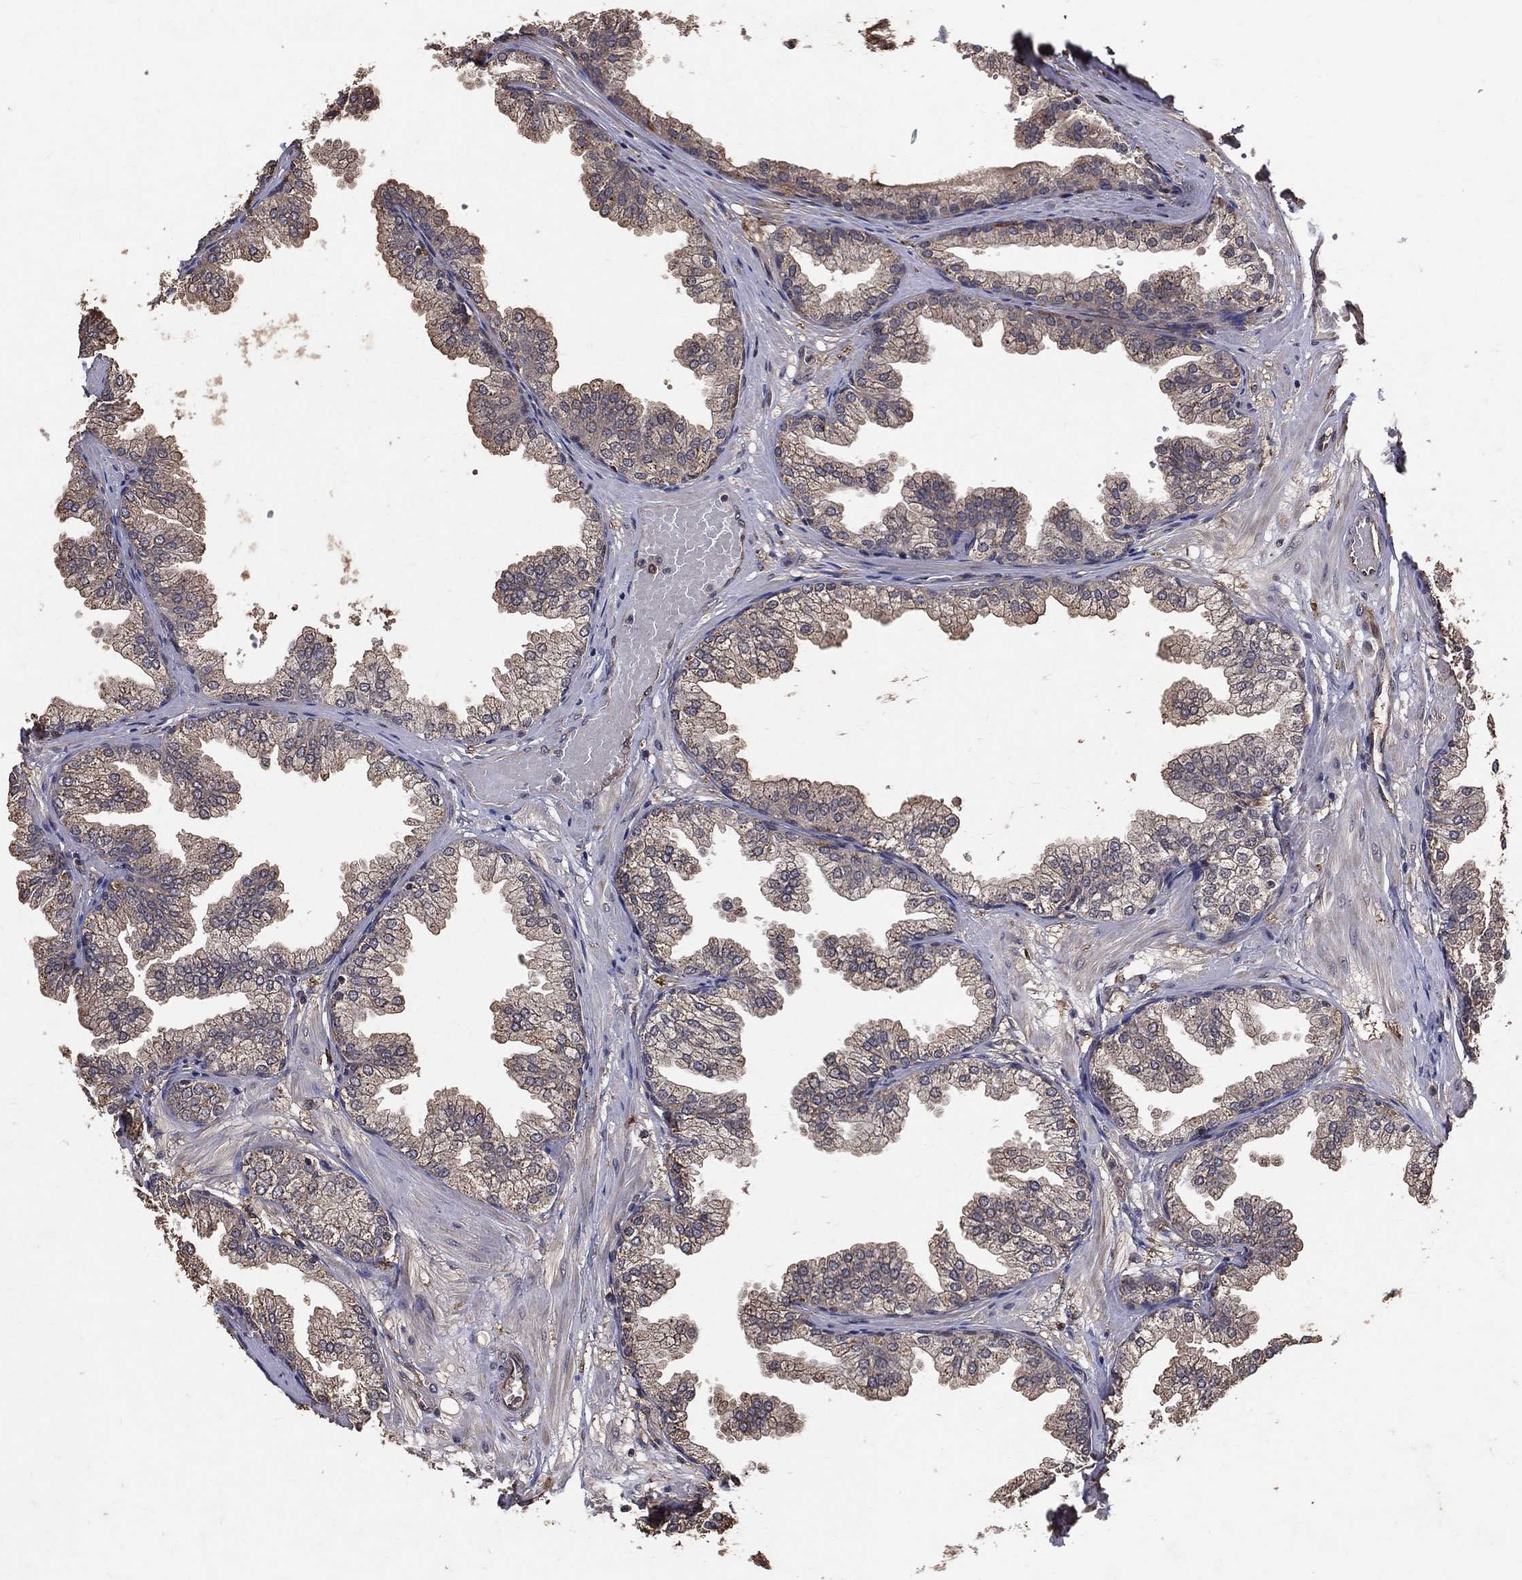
{"staining": {"intensity": "weak", "quantity": "25%-75%", "location": "cytoplasmic/membranous"}, "tissue": "prostate", "cell_type": "Glandular cells", "image_type": "normal", "snomed": [{"axis": "morphology", "description": "Normal tissue, NOS"}, {"axis": "topography", "description": "Prostate"}], "caption": "Glandular cells exhibit weak cytoplasmic/membranous expression in about 25%-75% of cells in unremarkable prostate. (IHC, brightfield microscopy, high magnification).", "gene": "DPYSL2", "patient": {"sex": "male", "age": 37}}